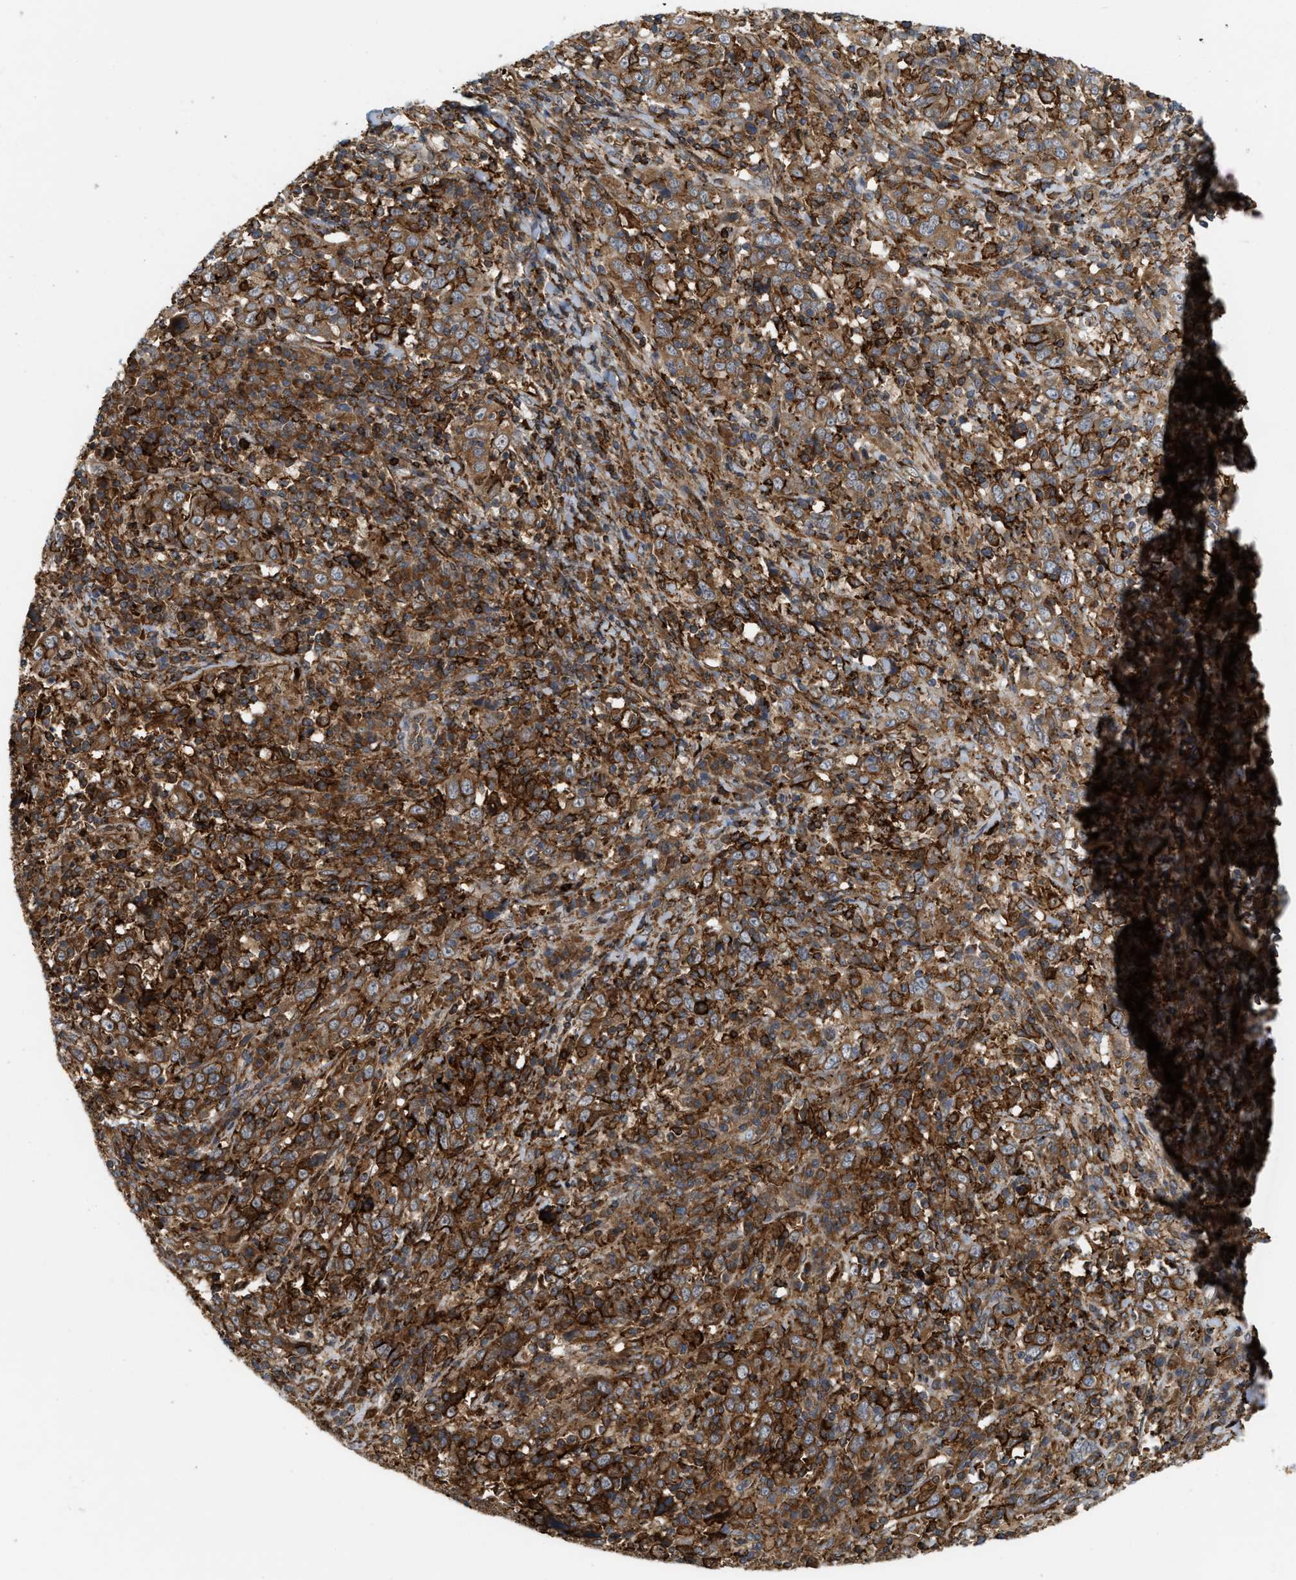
{"staining": {"intensity": "strong", "quantity": ">75%", "location": "cytoplasmic/membranous"}, "tissue": "cervical cancer", "cell_type": "Tumor cells", "image_type": "cancer", "snomed": [{"axis": "morphology", "description": "Squamous cell carcinoma, NOS"}, {"axis": "topography", "description": "Cervix"}], "caption": "This image displays cervical cancer stained with immunohistochemistry (IHC) to label a protein in brown. The cytoplasmic/membranous of tumor cells show strong positivity for the protein. Nuclei are counter-stained blue.", "gene": "IQCE", "patient": {"sex": "female", "age": 46}}